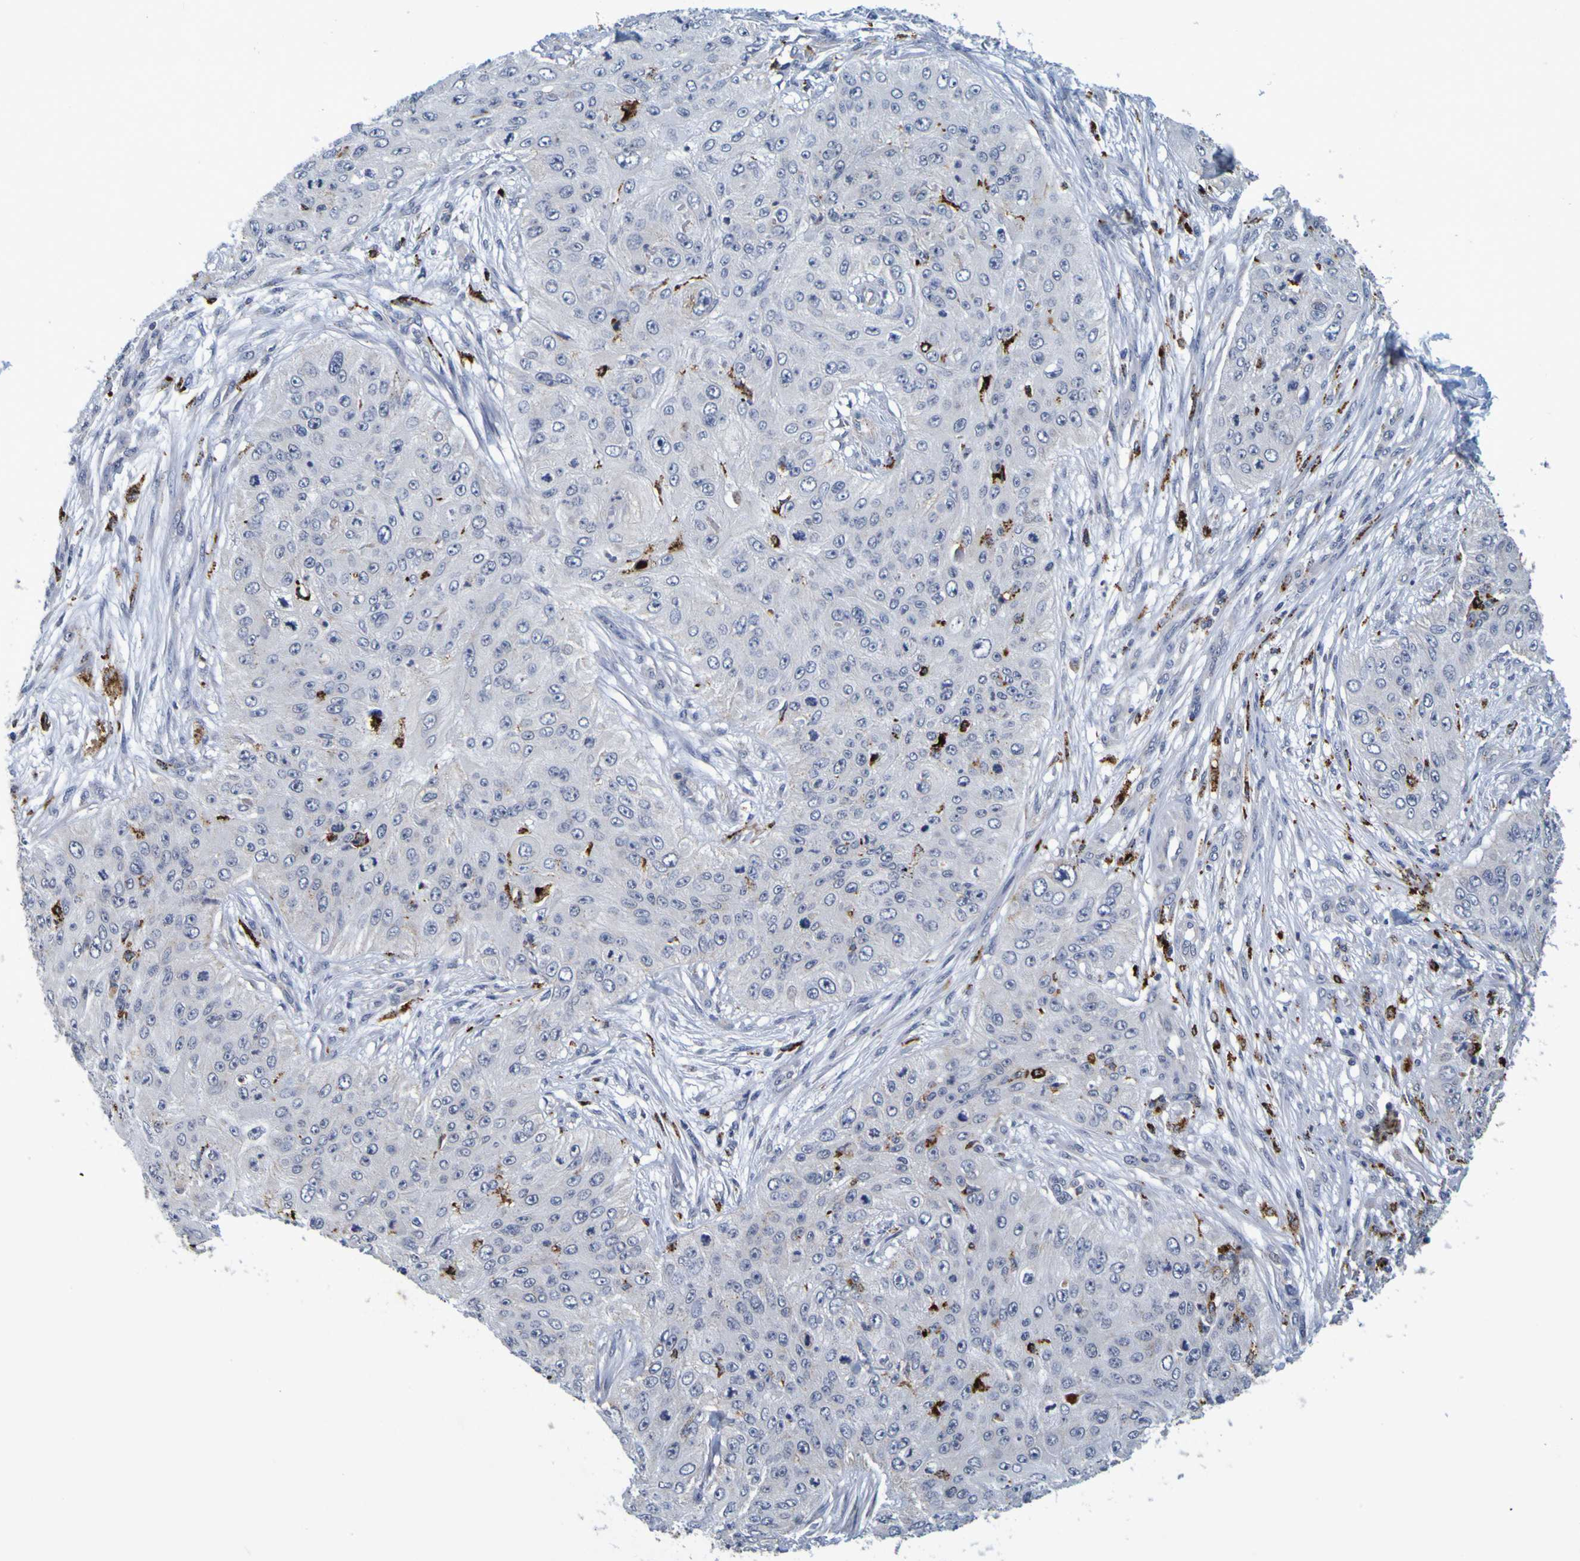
{"staining": {"intensity": "negative", "quantity": "none", "location": "none"}, "tissue": "skin cancer", "cell_type": "Tumor cells", "image_type": "cancer", "snomed": [{"axis": "morphology", "description": "Squamous cell carcinoma, NOS"}, {"axis": "topography", "description": "Skin"}], "caption": "Skin squamous cell carcinoma stained for a protein using immunohistochemistry (IHC) demonstrates no positivity tumor cells.", "gene": "TPH1", "patient": {"sex": "female", "age": 80}}